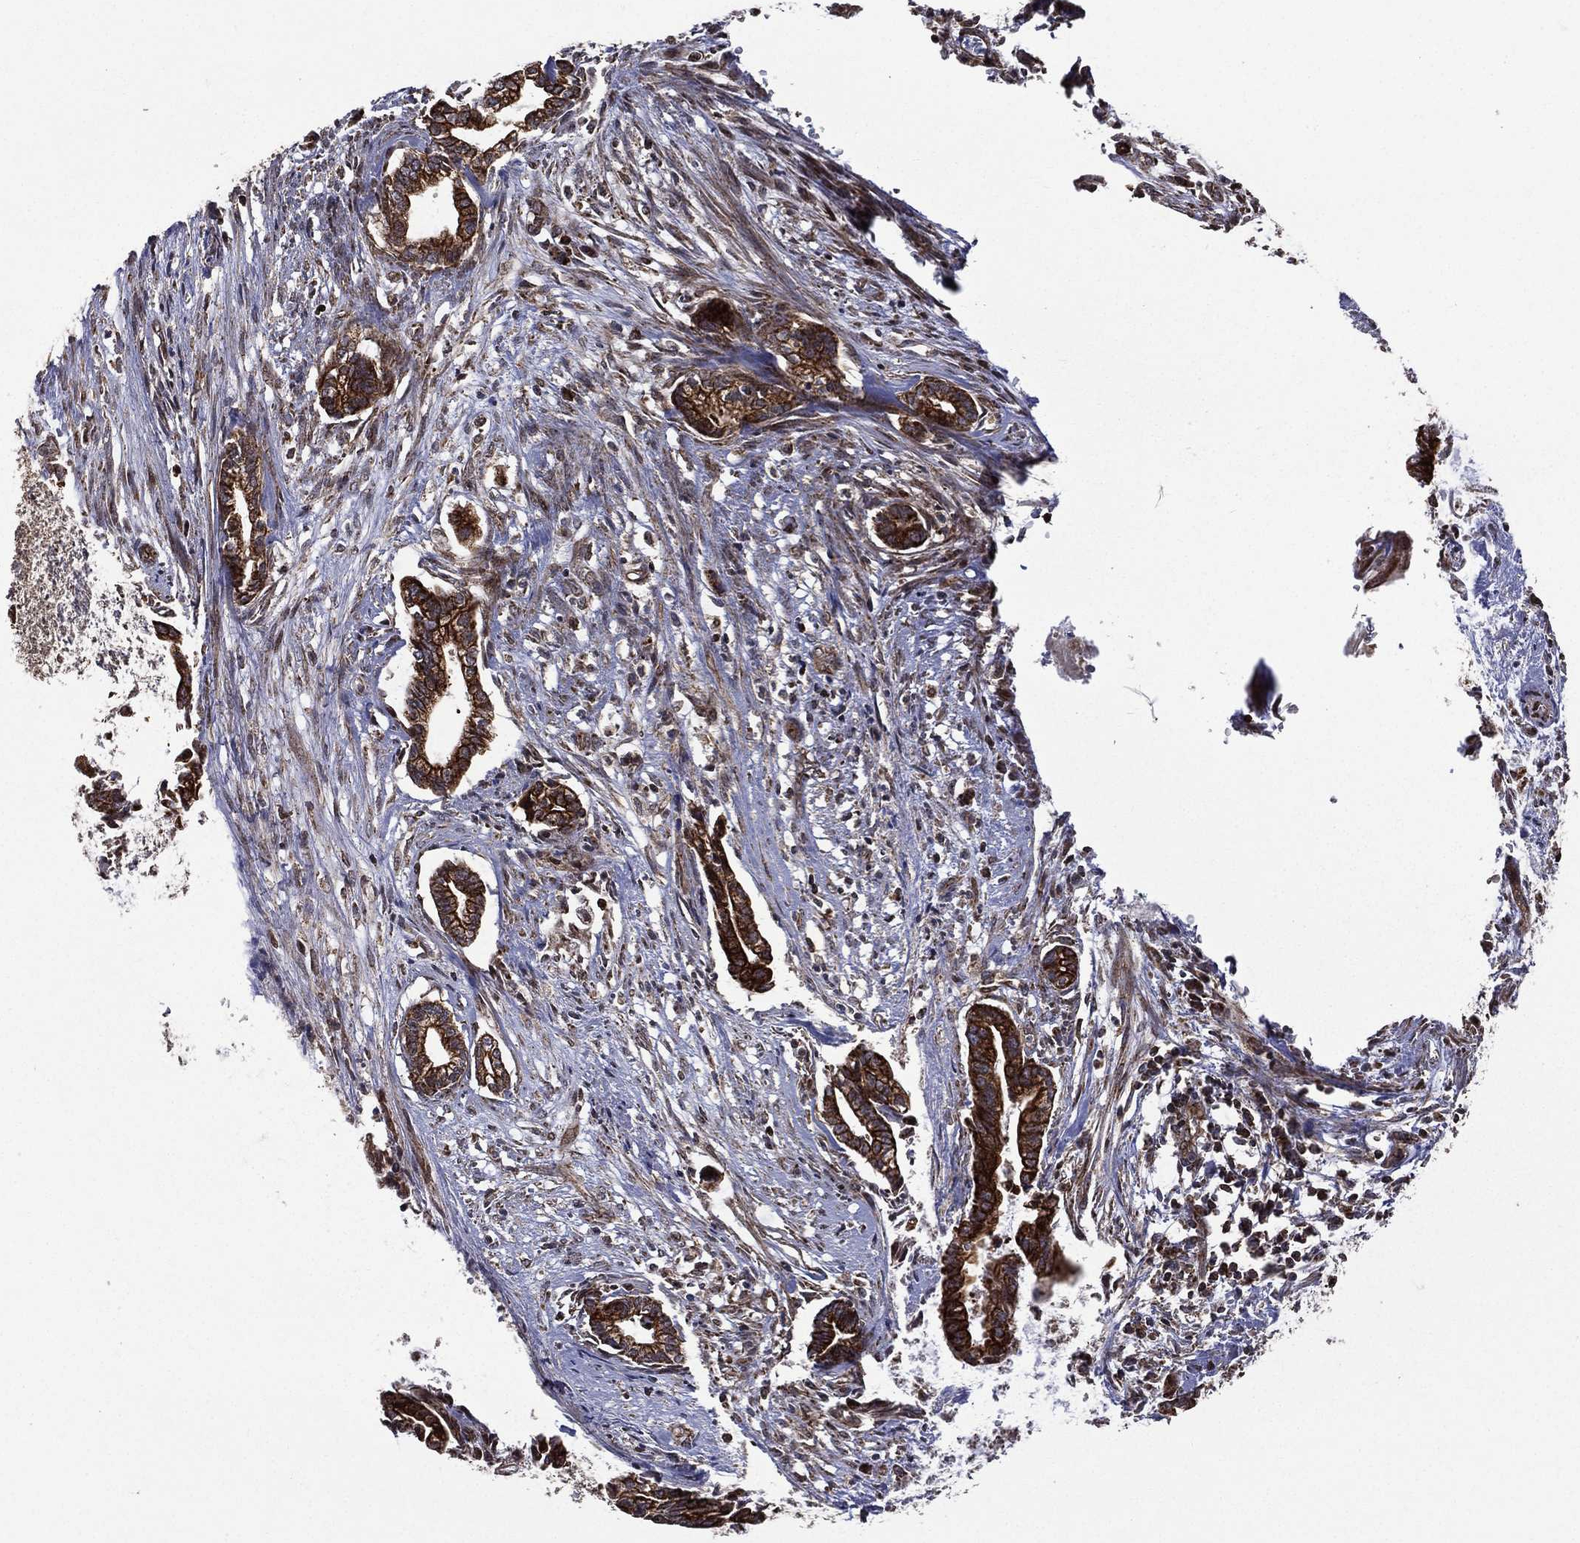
{"staining": {"intensity": "strong", "quantity": ">75%", "location": "cytoplasmic/membranous"}, "tissue": "cervical cancer", "cell_type": "Tumor cells", "image_type": "cancer", "snomed": [{"axis": "morphology", "description": "Adenocarcinoma, NOS"}, {"axis": "topography", "description": "Cervix"}], "caption": "IHC of human cervical cancer demonstrates high levels of strong cytoplasmic/membranous expression in approximately >75% of tumor cells.", "gene": "GIMAP6", "patient": {"sex": "female", "age": 62}}